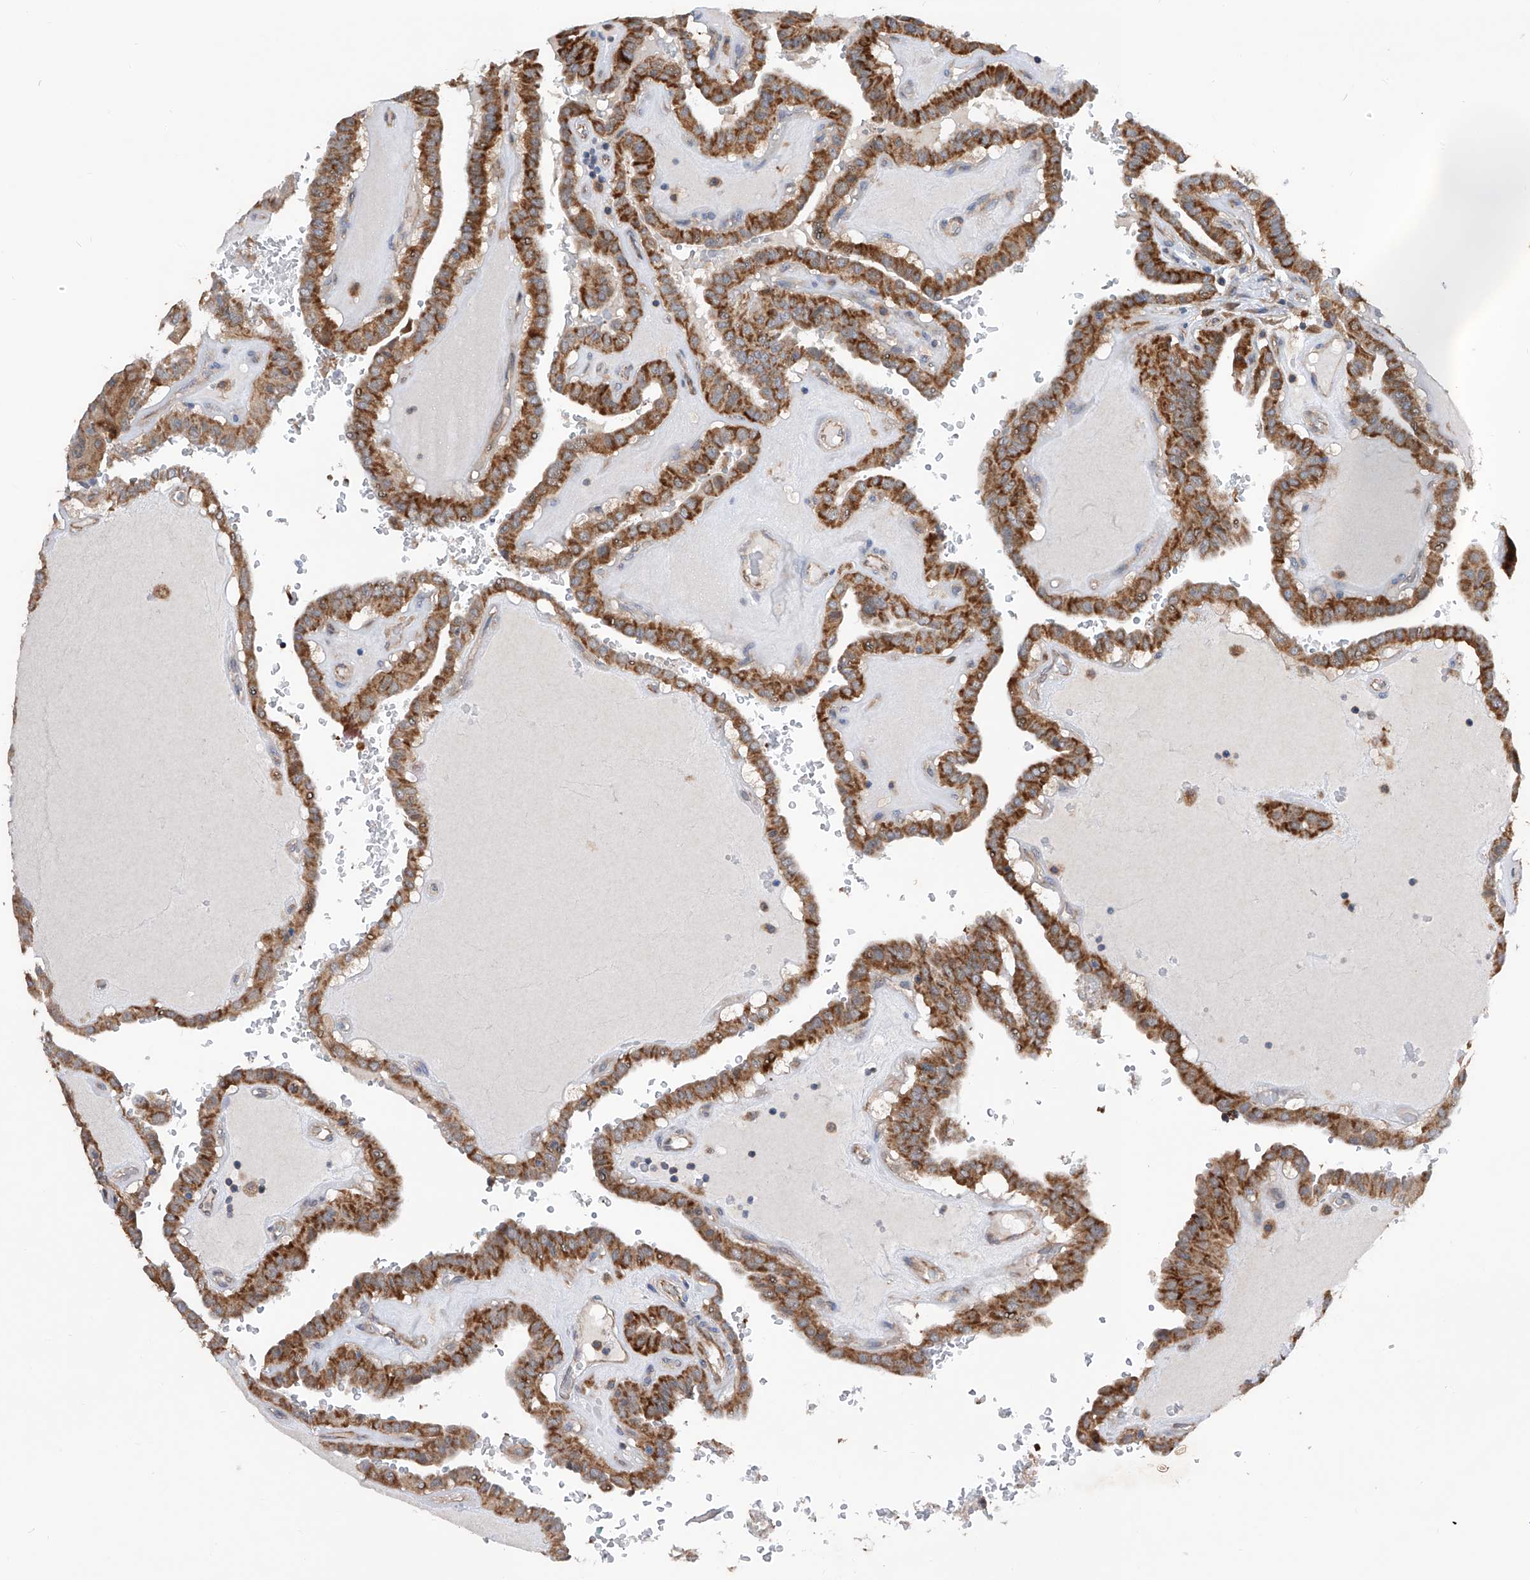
{"staining": {"intensity": "moderate", "quantity": ">75%", "location": "cytoplasmic/membranous"}, "tissue": "thyroid cancer", "cell_type": "Tumor cells", "image_type": "cancer", "snomed": [{"axis": "morphology", "description": "Papillary adenocarcinoma, NOS"}, {"axis": "topography", "description": "Thyroid gland"}], "caption": "Papillary adenocarcinoma (thyroid) was stained to show a protein in brown. There is medium levels of moderate cytoplasmic/membranous staining in about >75% of tumor cells.", "gene": "SPATA20", "patient": {"sex": "male", "age": 77}}